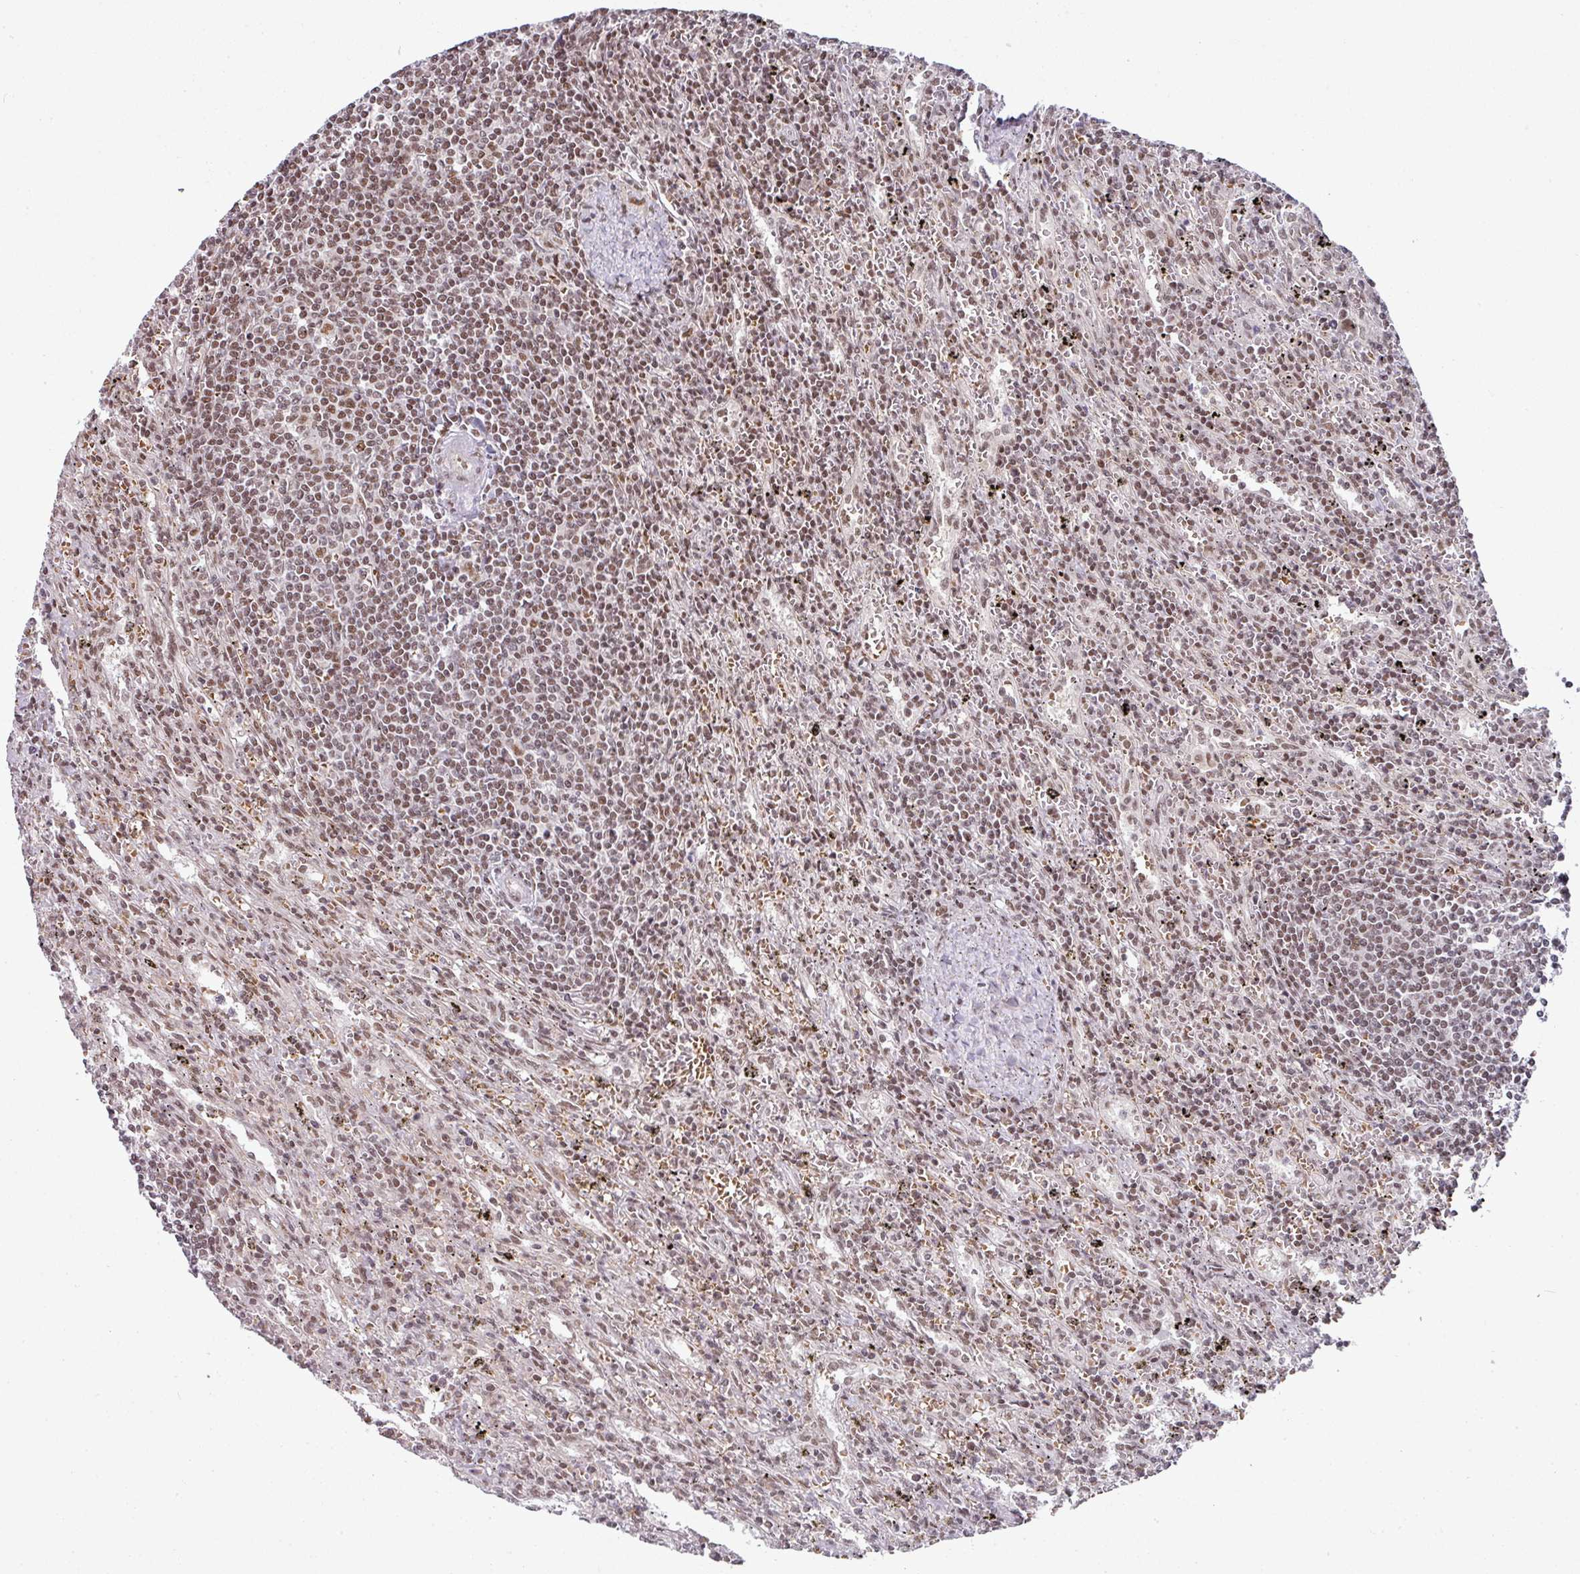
{"staining": {"intensity": "moderate", "quantity": ">75%", "location": "nuclear"}, "tissue": "lymphoma", "cell_type": "Tumor cells", "image_type": "cancer", "snomed": [{"axis": "morphology", "description": "Malignant lymphoma, non-Hodgkin's type, Low grade"}, {"axis": "topography", "description": "Spleen"}], "caption": "Moderate nuclear positivity for a protein is appreciated in approximately >75% of tumor cells of malignant lymphoma, non-Hodgkin's type (low-grade) using IHC.", "gene": "NCOA5", "patient": {"sex": "male", "age": 76}}